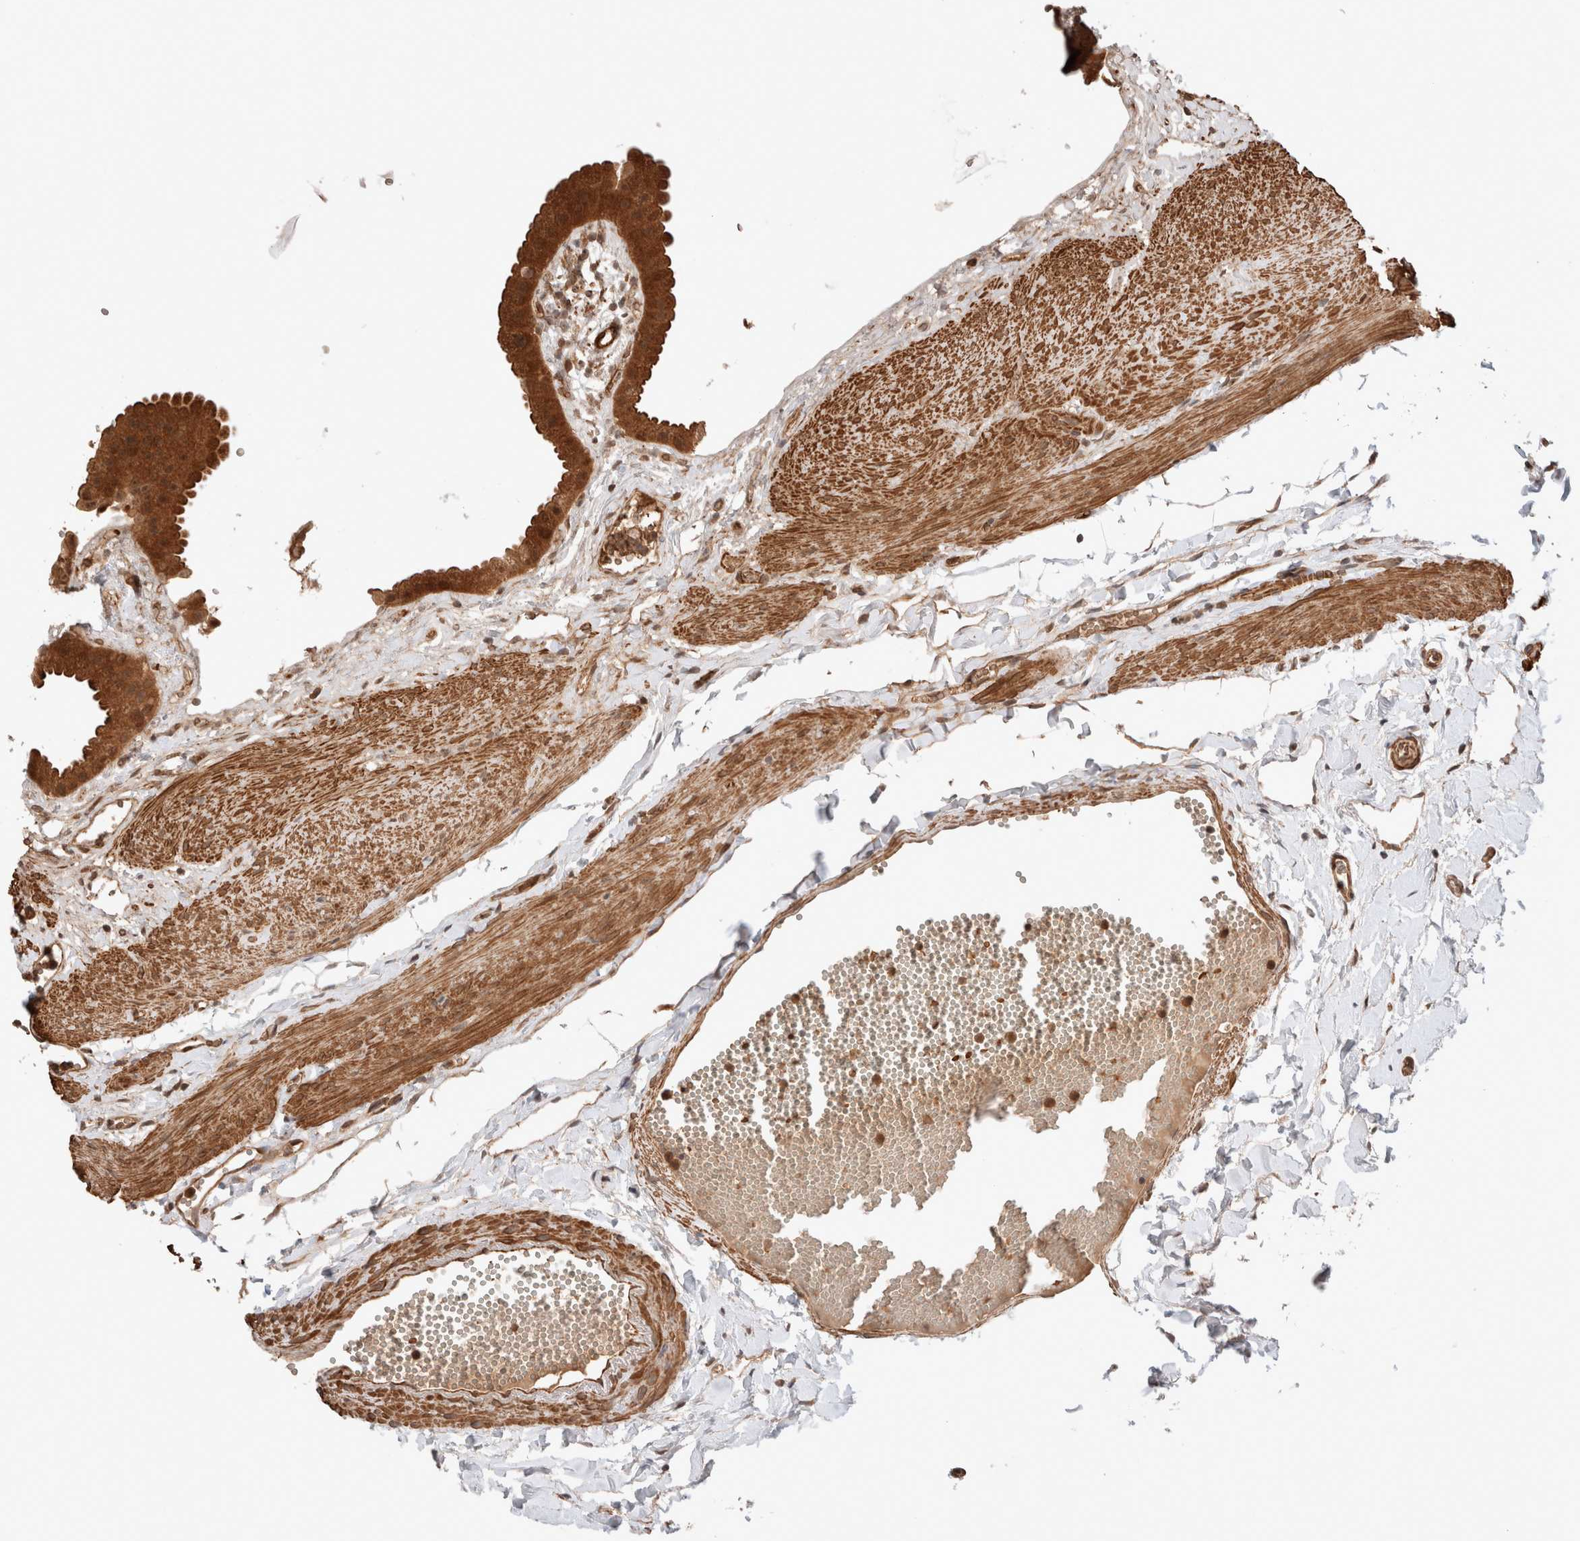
{"staining": {"intensity": "strong", "quantity": ">75%", "location": "cytoplasmic/membranous"}, "tissue": "gallbladder", "cell_type": "Glandular cells", "image_type": "normal", "snomed": [{"axis": "morphology", "description": "Normal tissue, NOS"}, {"axis": "topography", "description": "Gallbladder"}], "caption": "Benign gallbladder was stained to show a protein in brown. There is high levels of strong cytoplasmic/membranous staining in about >75% of glandular cells.", "gene": "ZNF649", "patient": {"sex": "female", "age": 64}}